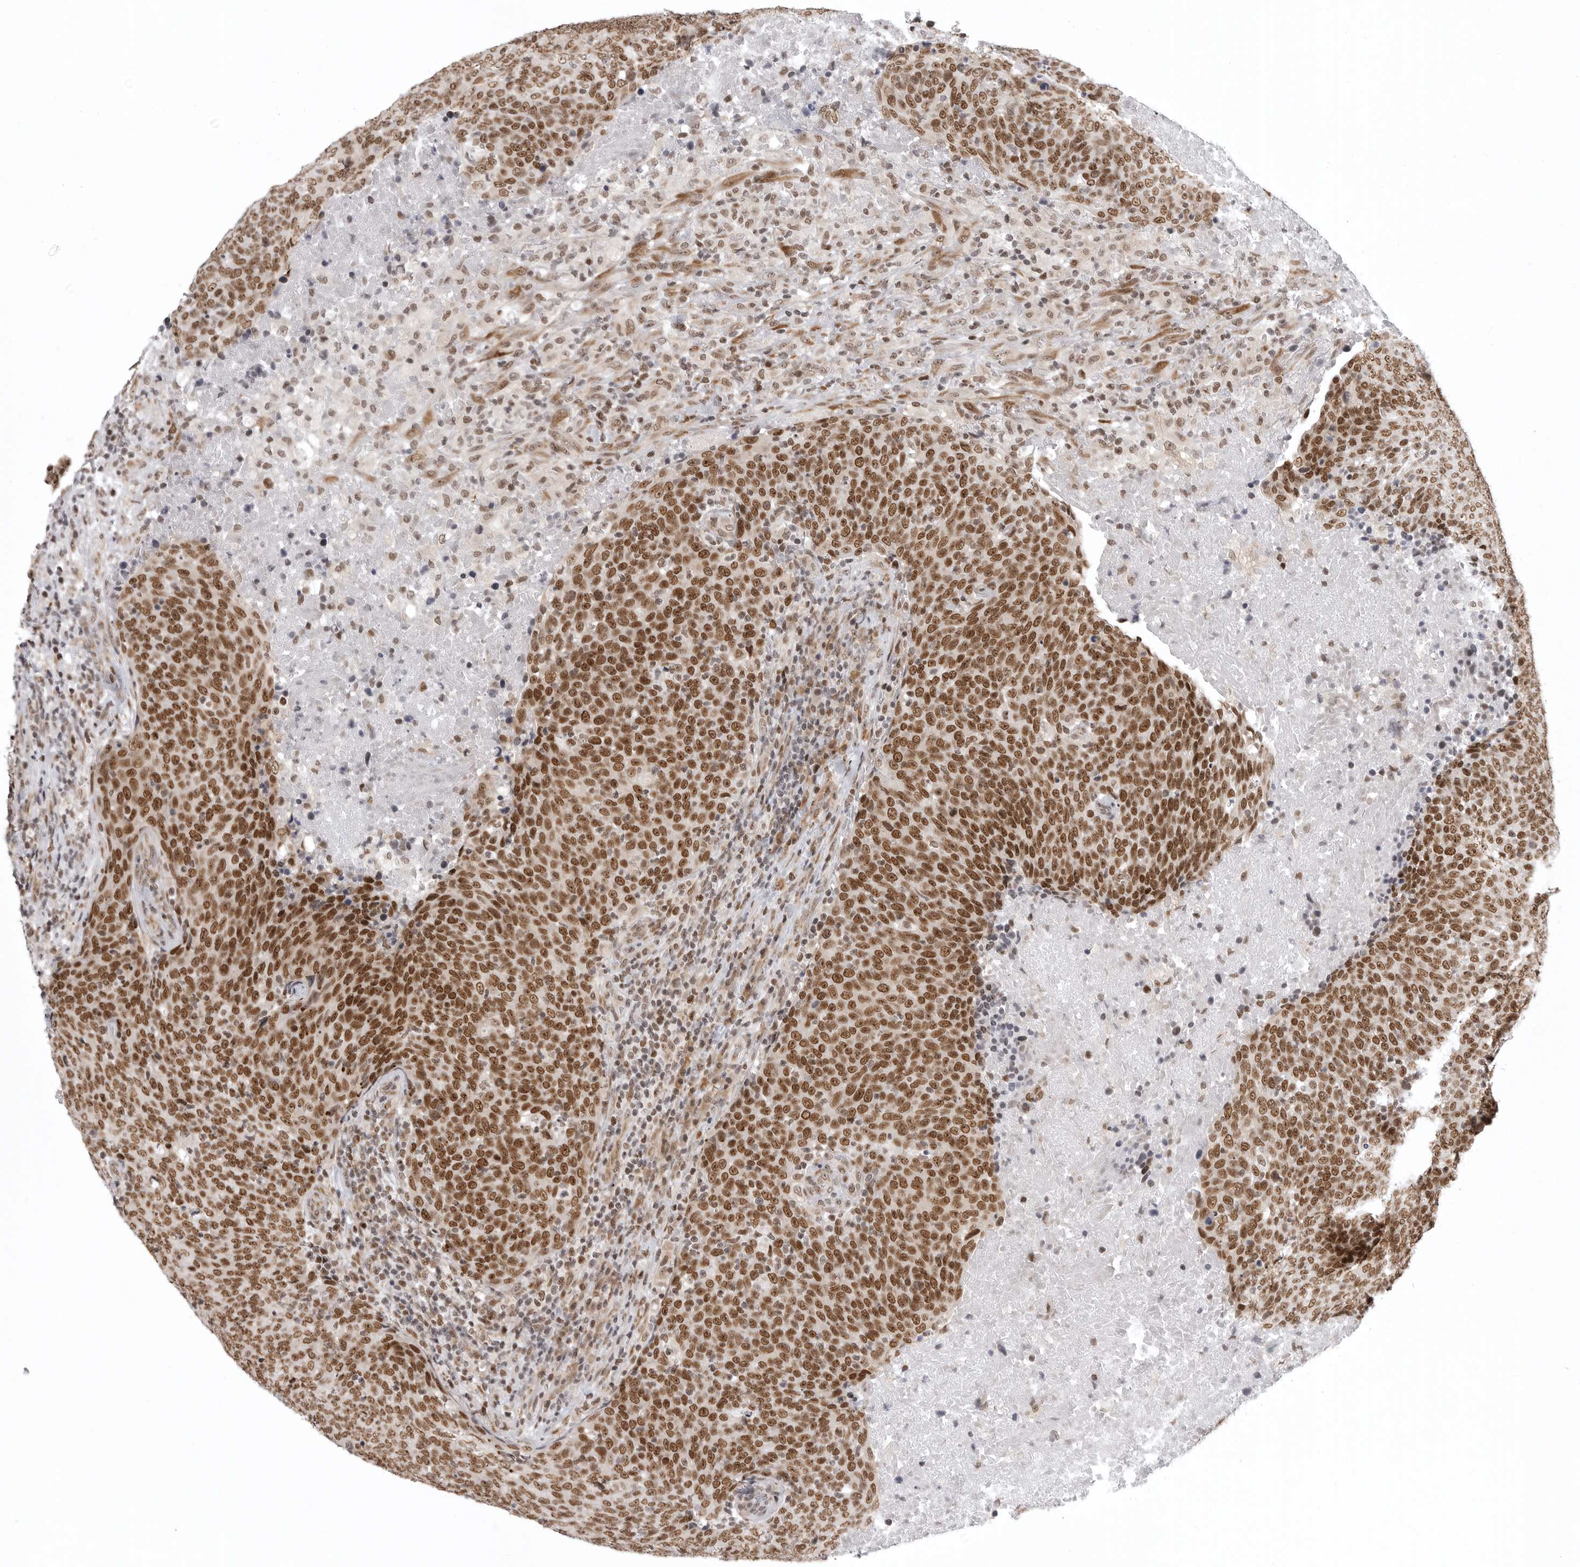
{"staining": {"intensity": "strong", "quantity": ">75%", "location": "nuclear"}, "tissue": "head and neck cancer", "cell_type": "Tumor cells", "image_type": "cancer", "snomed": [{"axis": "morphology", "description": "Squamous cell carcinoma, NOS"}, {"axis": "morphology", "description": "Squamous cell carcinoma, metastatic, NOS"}, {"axis": "topography", "description": "Lymph node"}, {"axis": "topography", "description": "Head-Neck"}], "caption": "Metastatic squamous cell carcinoma (head and neck) stained with DAB (3,3'-diaminobenzidine) IHC shows high levels of strong nuclear expression in about >75% of tumor cells.", "gene": "PRDM10", "patient": {"sex": "male", "age": 62}}